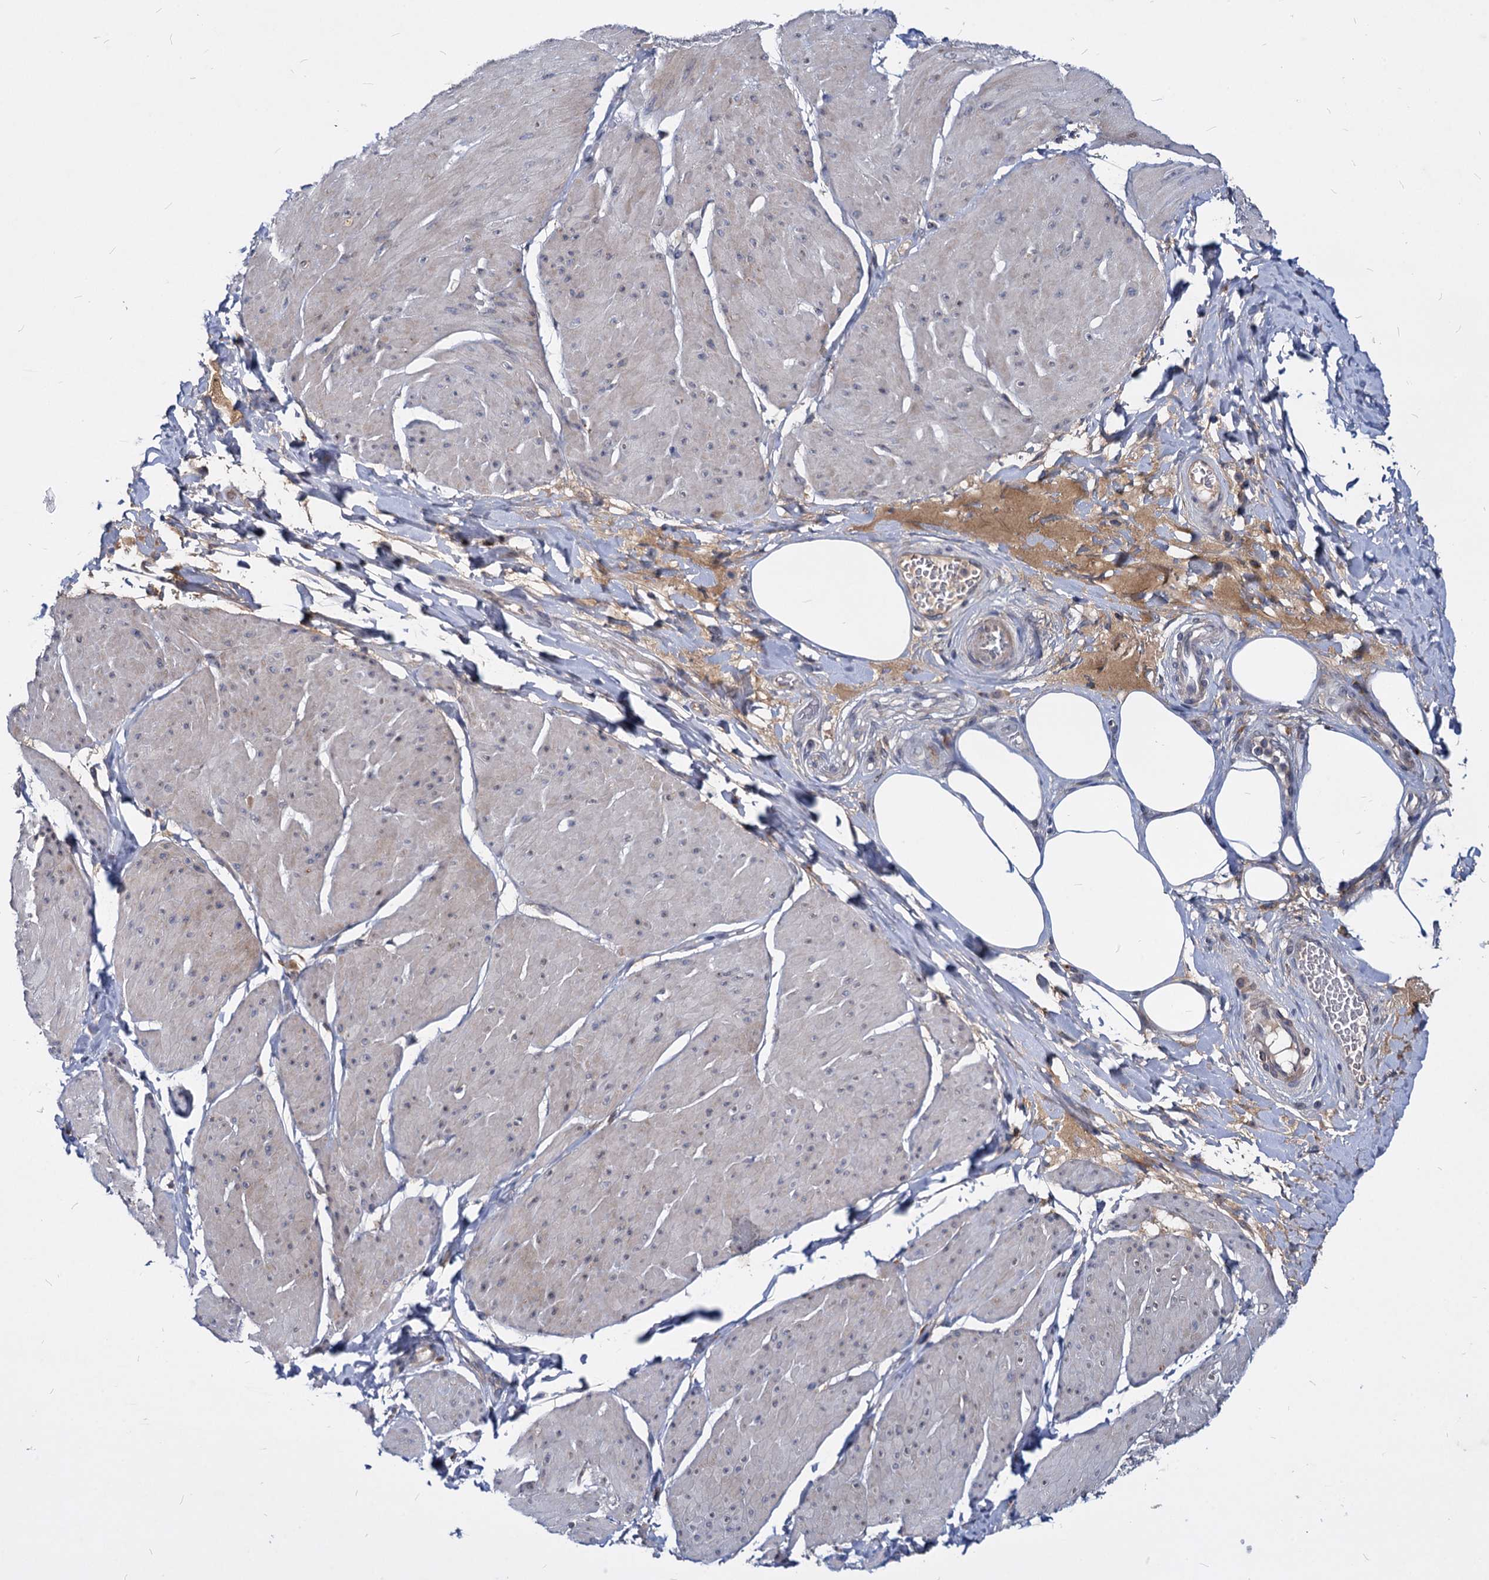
{"staining": {"intensity": "negative", "quantity": "none", "location": "none"}, "tissue": "smooth muscle", "cell_type": "Smooth muscle cells", "image_type": "normal", "snomed": [{"axis": "morphology", "description": "Urothelial carcinoma, High grade"}, {"axis": "topography", "description": "Urinary bladder"}], "caption": "An image of human smooth muscle is negative for staining in smooth muscle cells. (Stains: DAB (3,3'-diaminobenzidine) IHC with hematoxylin counter stain, Microscopy: brightfield microscopy at high magnification).", "gene": "C11orf86", "patient": {"sex": "male", "age": 46}}